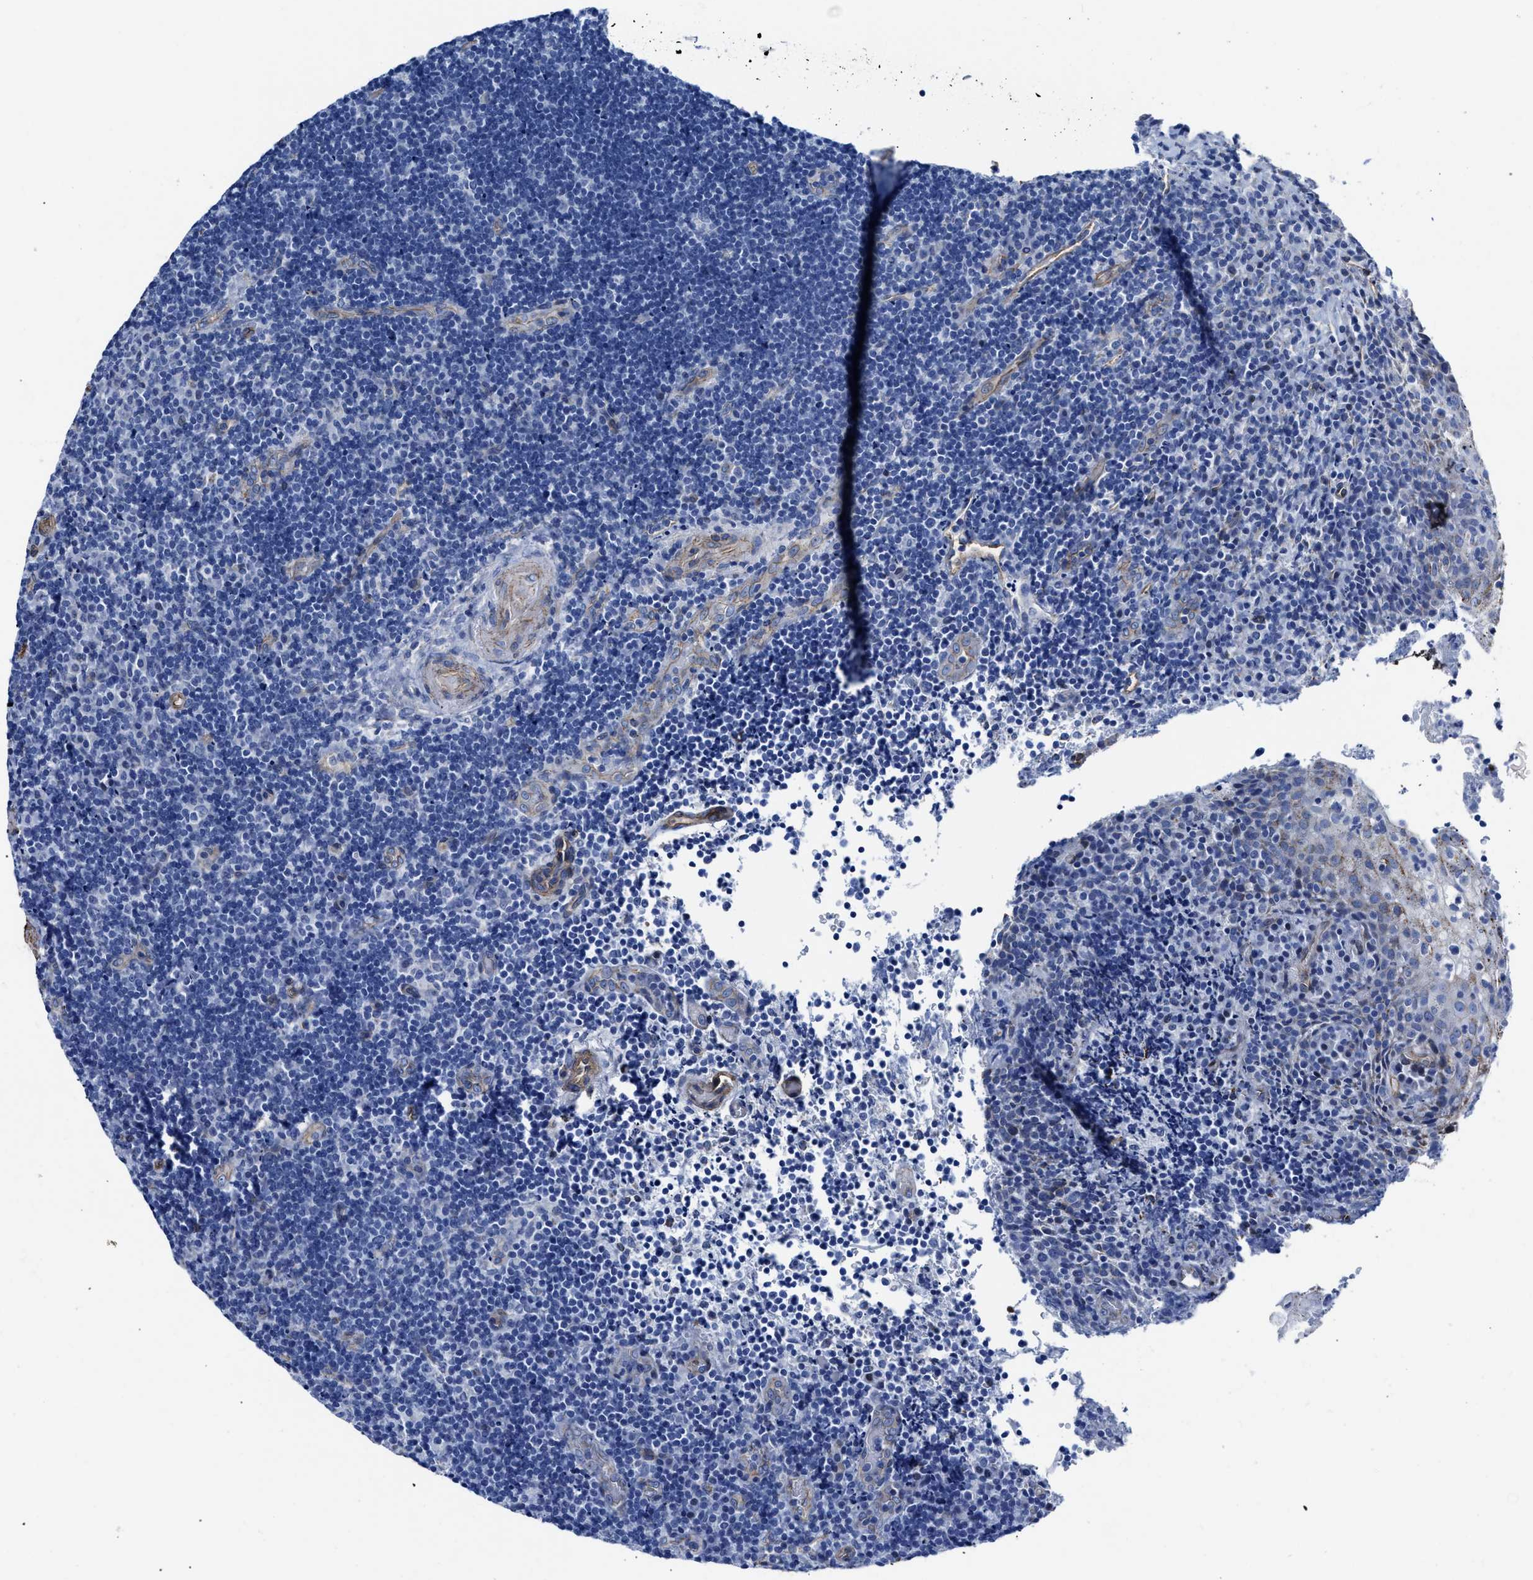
{"staining": {"intensity": "negative", "quantity": "none", "location": "none"}, "tissue": "lymphoma", "cell_type": "Tumor cells", "image_type": "cancer", "snomed": [{"axis": "morphology", "description": "Malignant lymphoma, non-Hodgkin's type, High grade"}, {"axis": "topography", "description": "Tonsil"}], "caption": "High power microscopy histopathology image of an IHC photomicrograph of malignant lymphoma, non-Hodgkin's type (high-grade), revealing no significant staining in tumor cells.", "gene": "KCNMB3", "patient": {"sex": "female", "age": 36}}